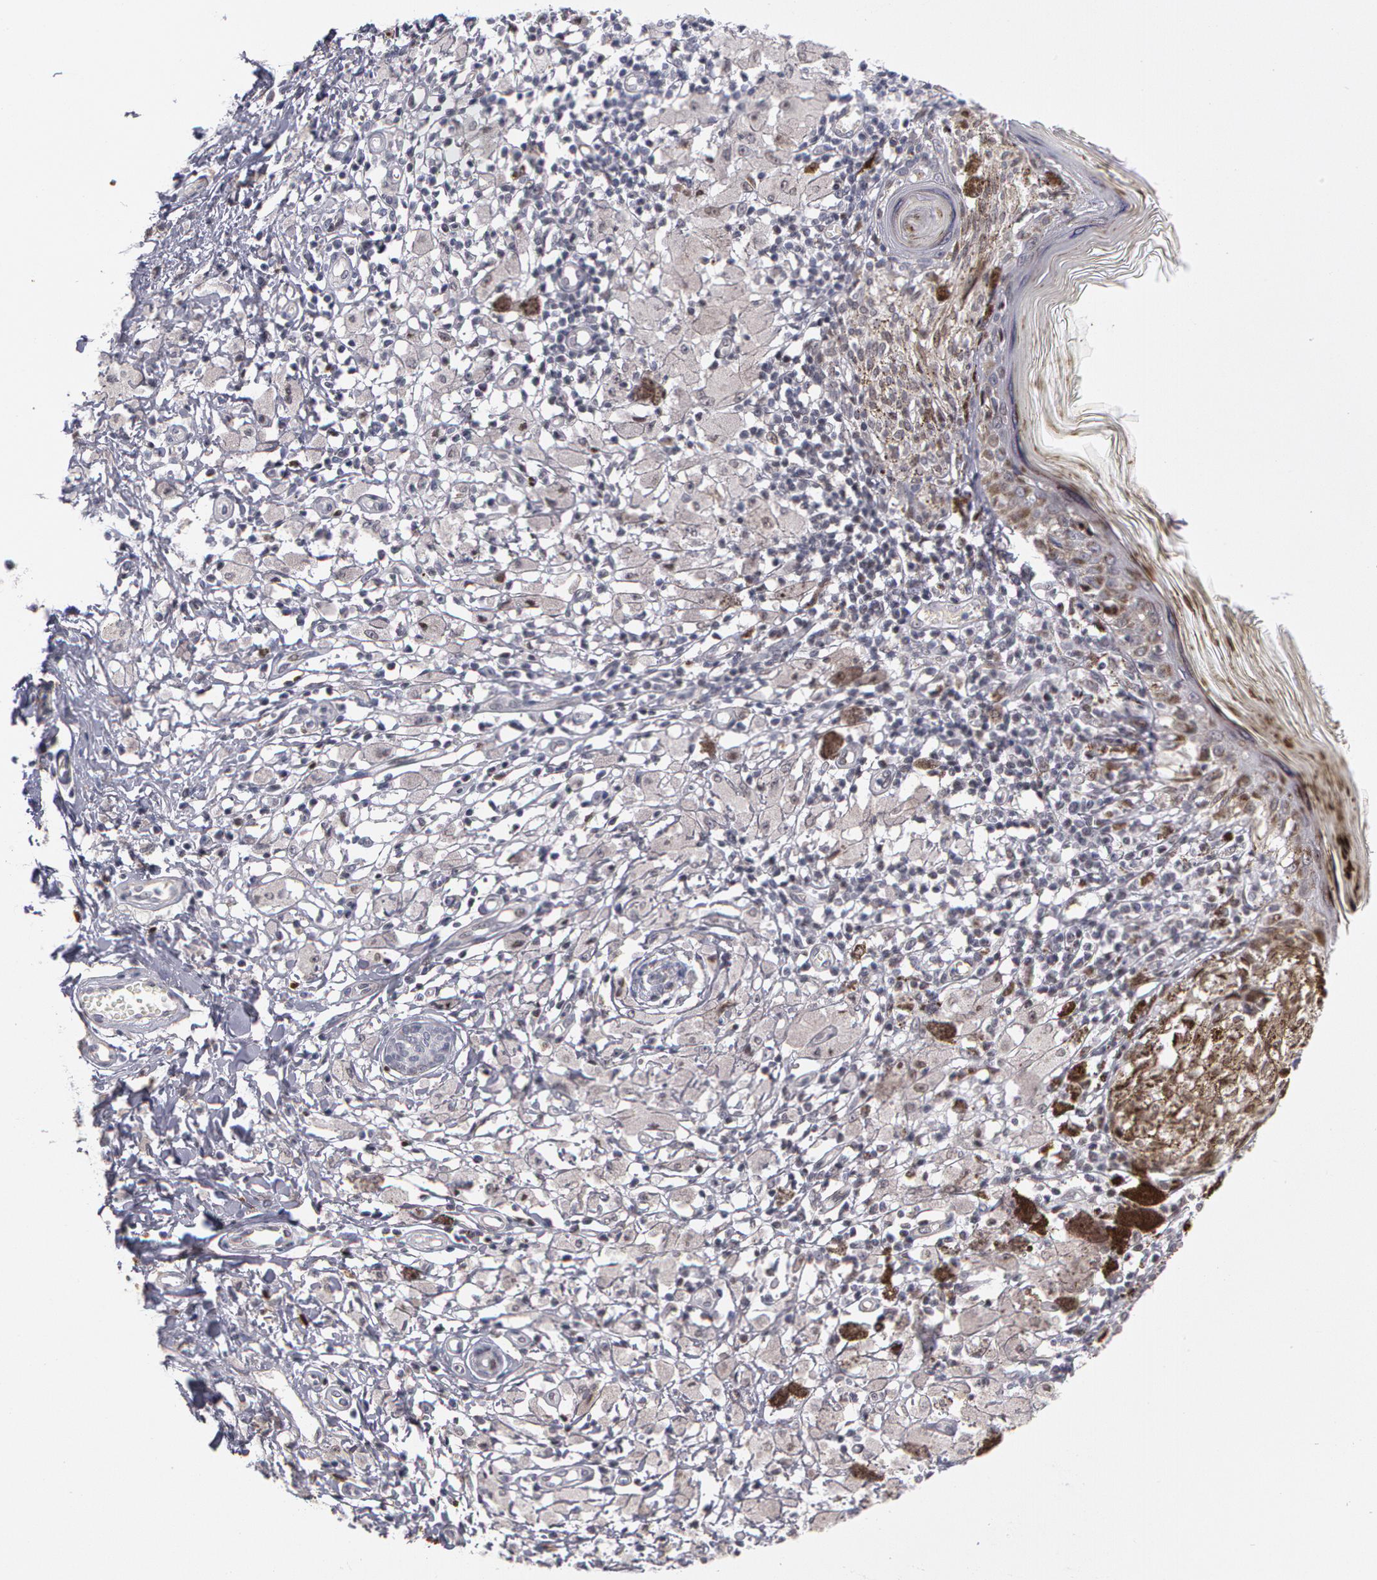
{"staining": {"intensity": "negative", "quantity": "none", "location": "none"}, "tissue": "melanoma", "cell_type": "Tumor cells", "image_type": "cancer", "snomed": [{"axis": "morphology", "description": "Malignant melanoma, NOS"}, {"axis": "topography", "description": "Skin"}], "caption": "A high-resolution micrograph shows immunohistochemistry (IHC) staining of melanoma, which displays no significant expression in tumor cells.", "gene": "PRICKLE1", "patient": {"sex": "male", "age": 88}}